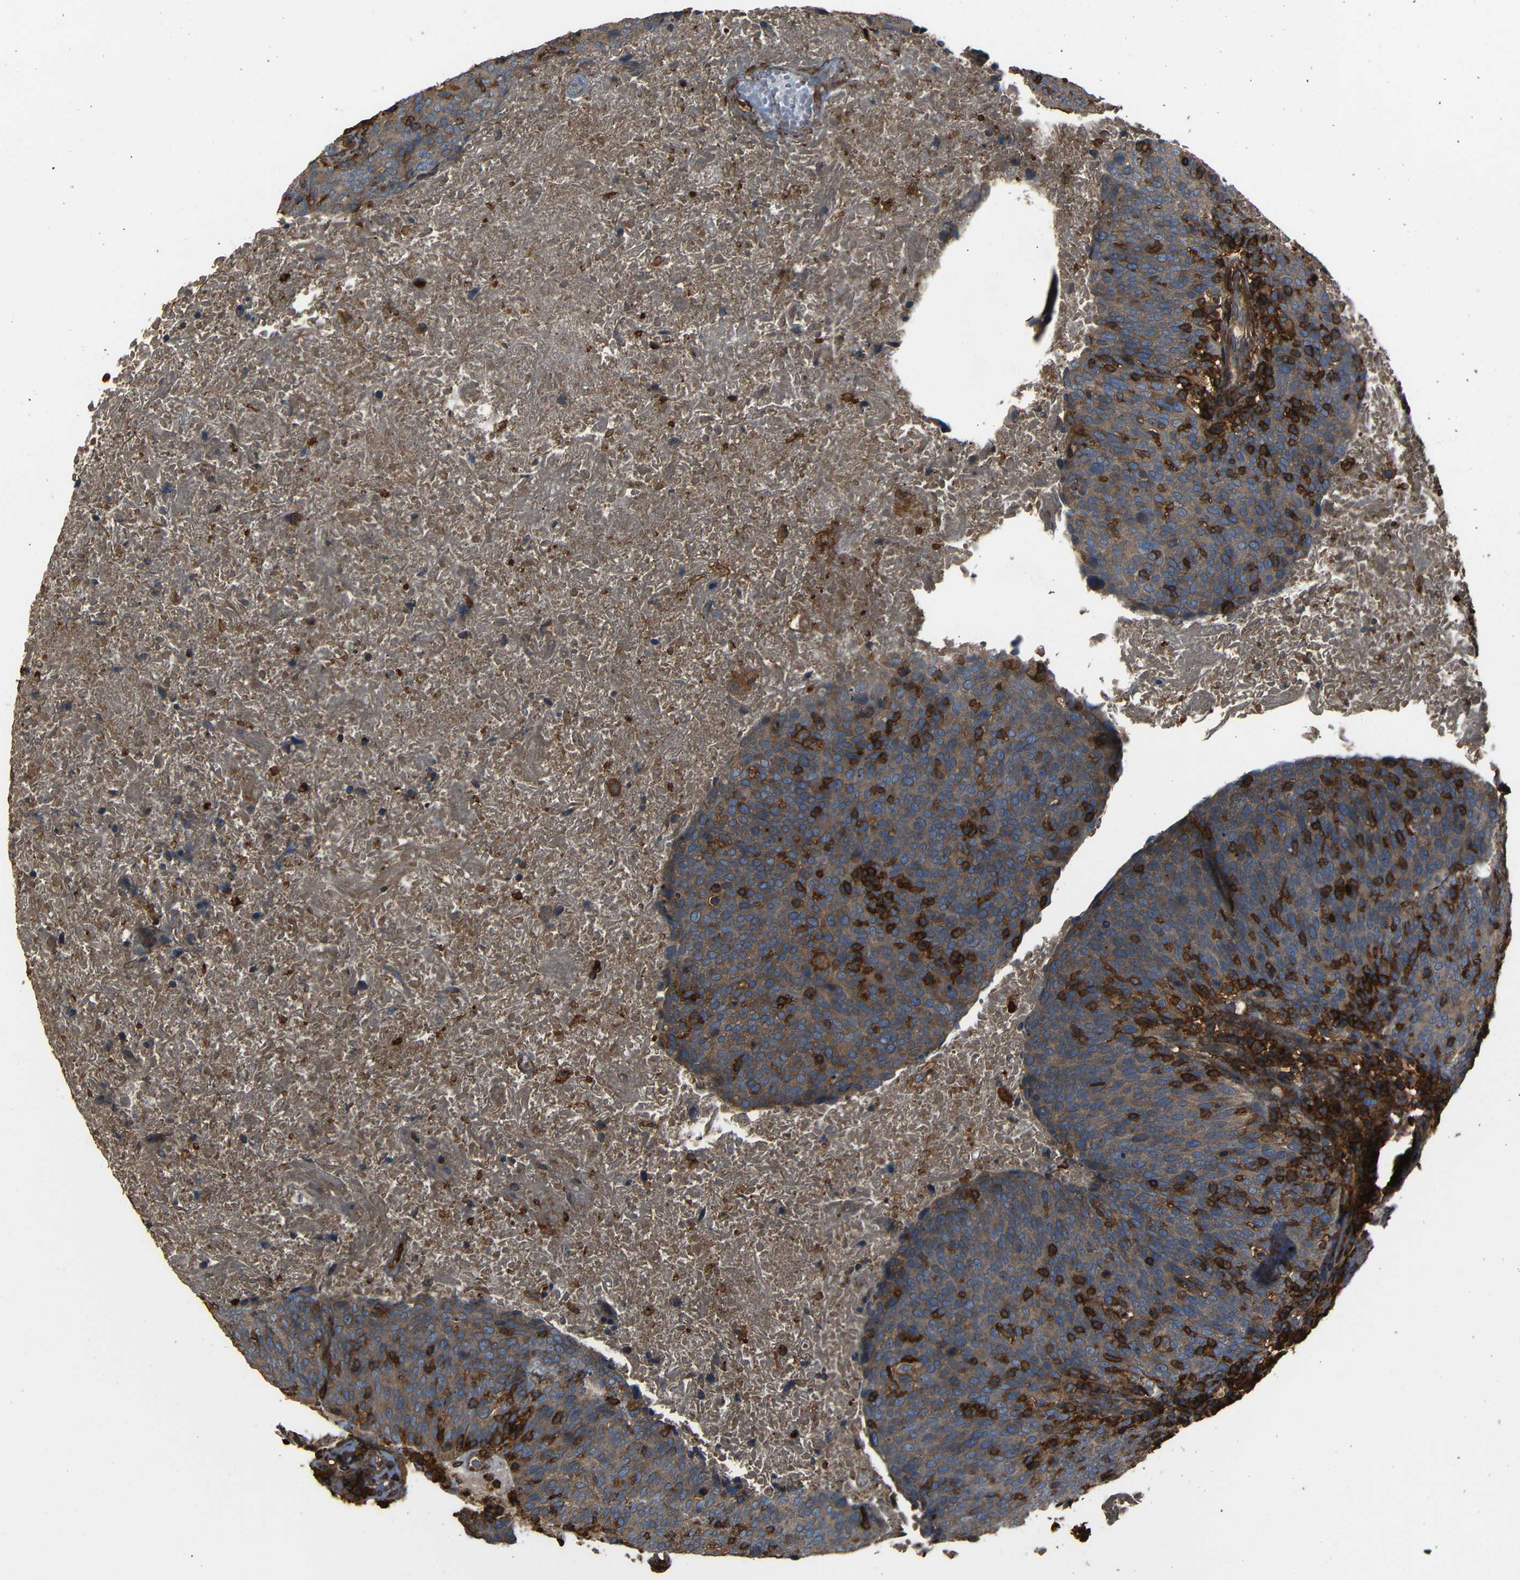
{"staining": {"intensity": "moderate", "quantity": ">75%", "location": "cytoplasmic/membranous"}, "tissue": "head and neck cancer", "cell_type": "Tumor cells", "image_type": "cancer", "snomed": [{"axis": "morphology", "description": "Squamous cell carcinoma, NOS"}, {"axis": "morphology", "description": "Squamous cell carcinoma, metastatic, NOS"}, {"axis": "topography", "description": "Lymph node"}, {"axis": "topography", "description": "Head-Neck"}], "caption": "High-magnification brightfield microscopy of head and neck cancer stained with DAB (3,3'-diaminobenzidine) (brown) and counterstained with hematoxylin (blue). tumor cells exhibit moderate cytoplasmic/membranous expression is identified in about>75% of cells.", "gene": "ADGRE5", "patient": {"sex": "male", "age": 62}}